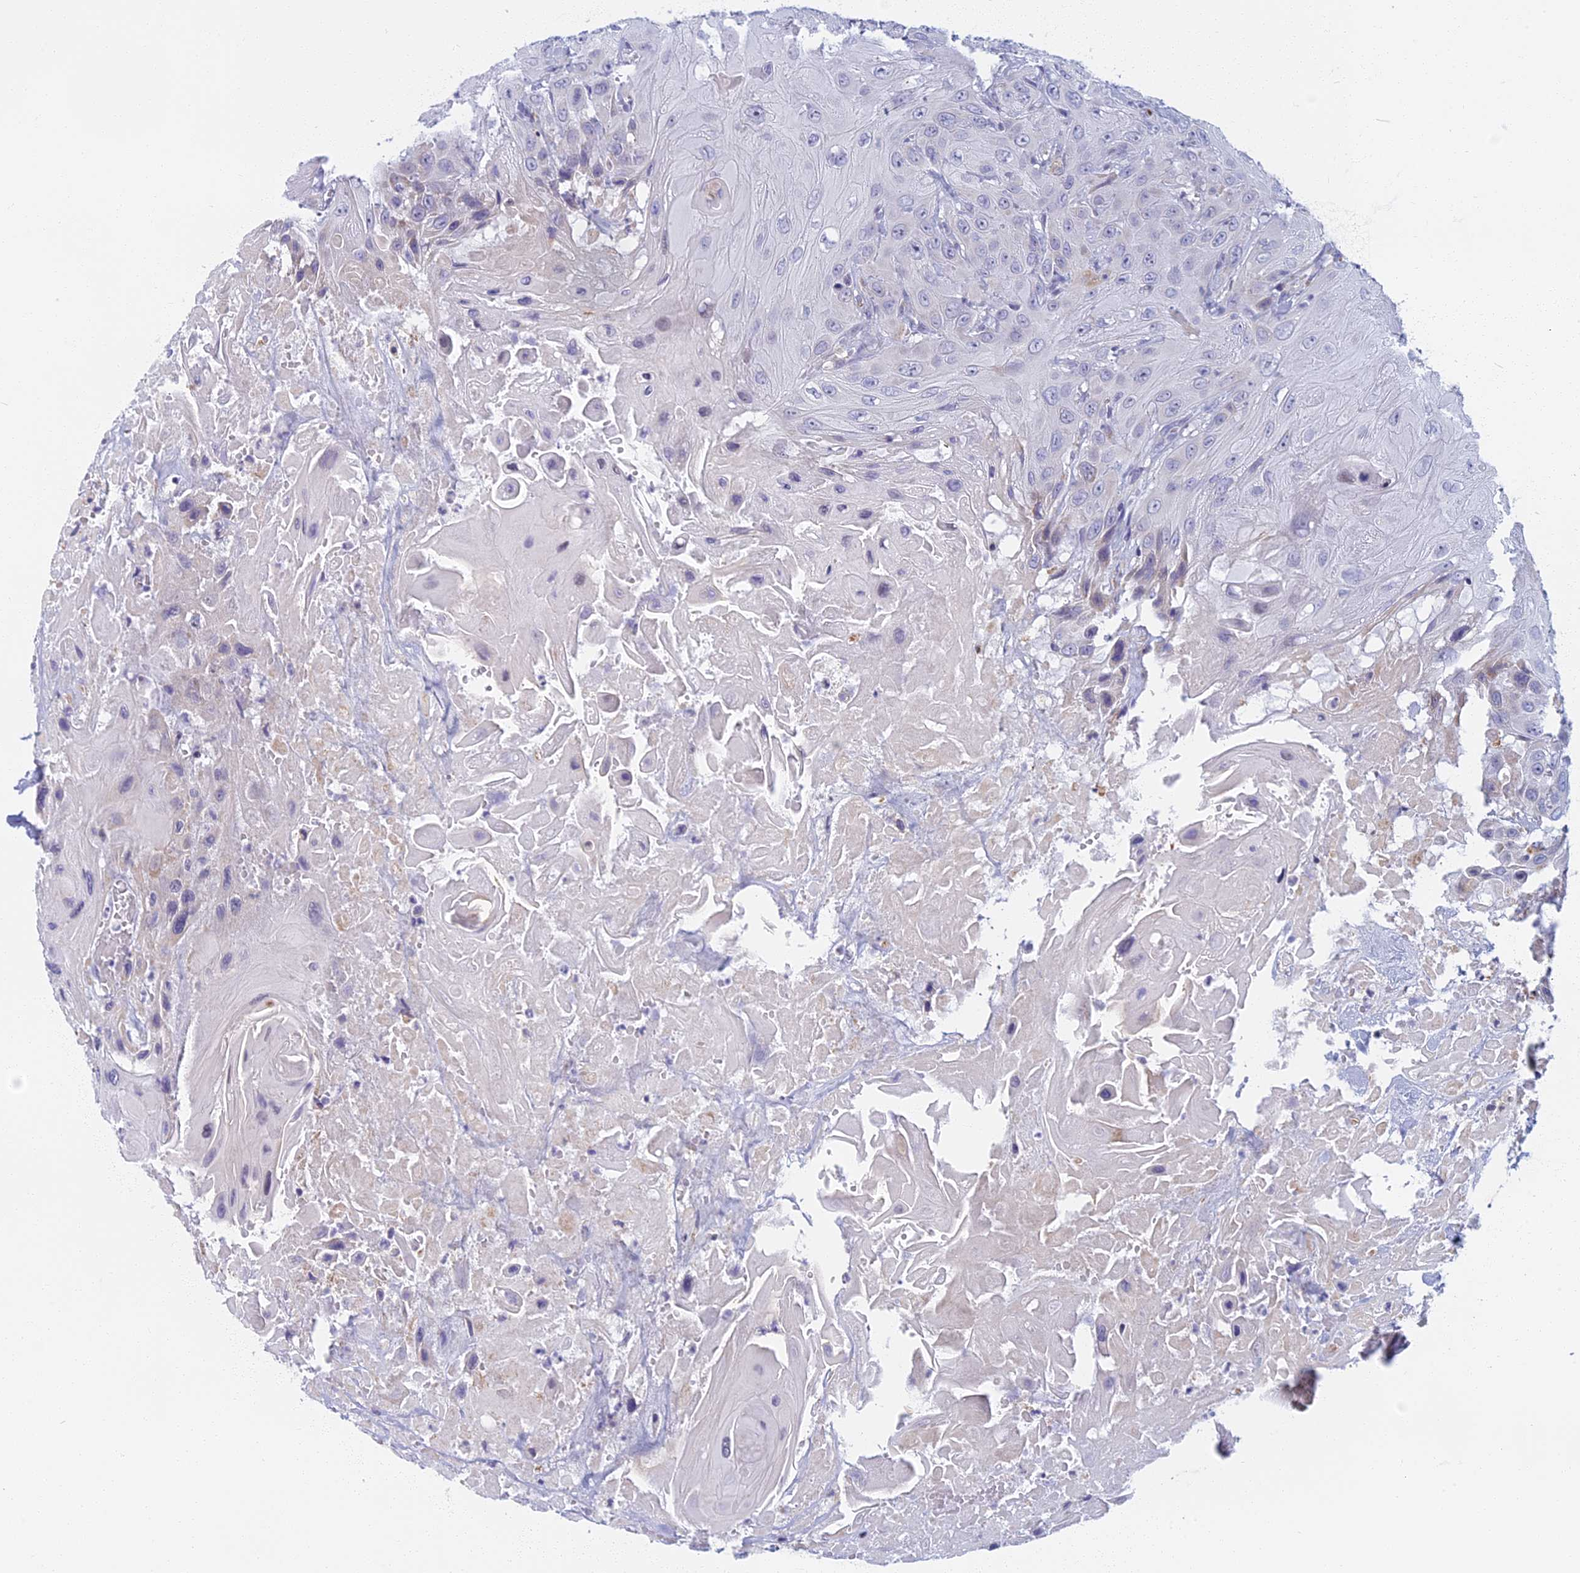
{"staining": {"intensity": "negative", "quantity": "none", "location": "none"}, "tissue": "head and neck cancer", "cell_type": "Tumor cells", "image_type": "cancer", "snomed": [{"axis": "morphology", "description": "Squamous cell carcinoma, NOS"}, {"axis": "topography", "description": "Head-Neck"}], "caption": "The histopathology image displays no significant staining in tumor cells of squamous cell carcinoma (head and neck).", "gene": "DDX51", "patient": {"sex": "male", "age": 81}}